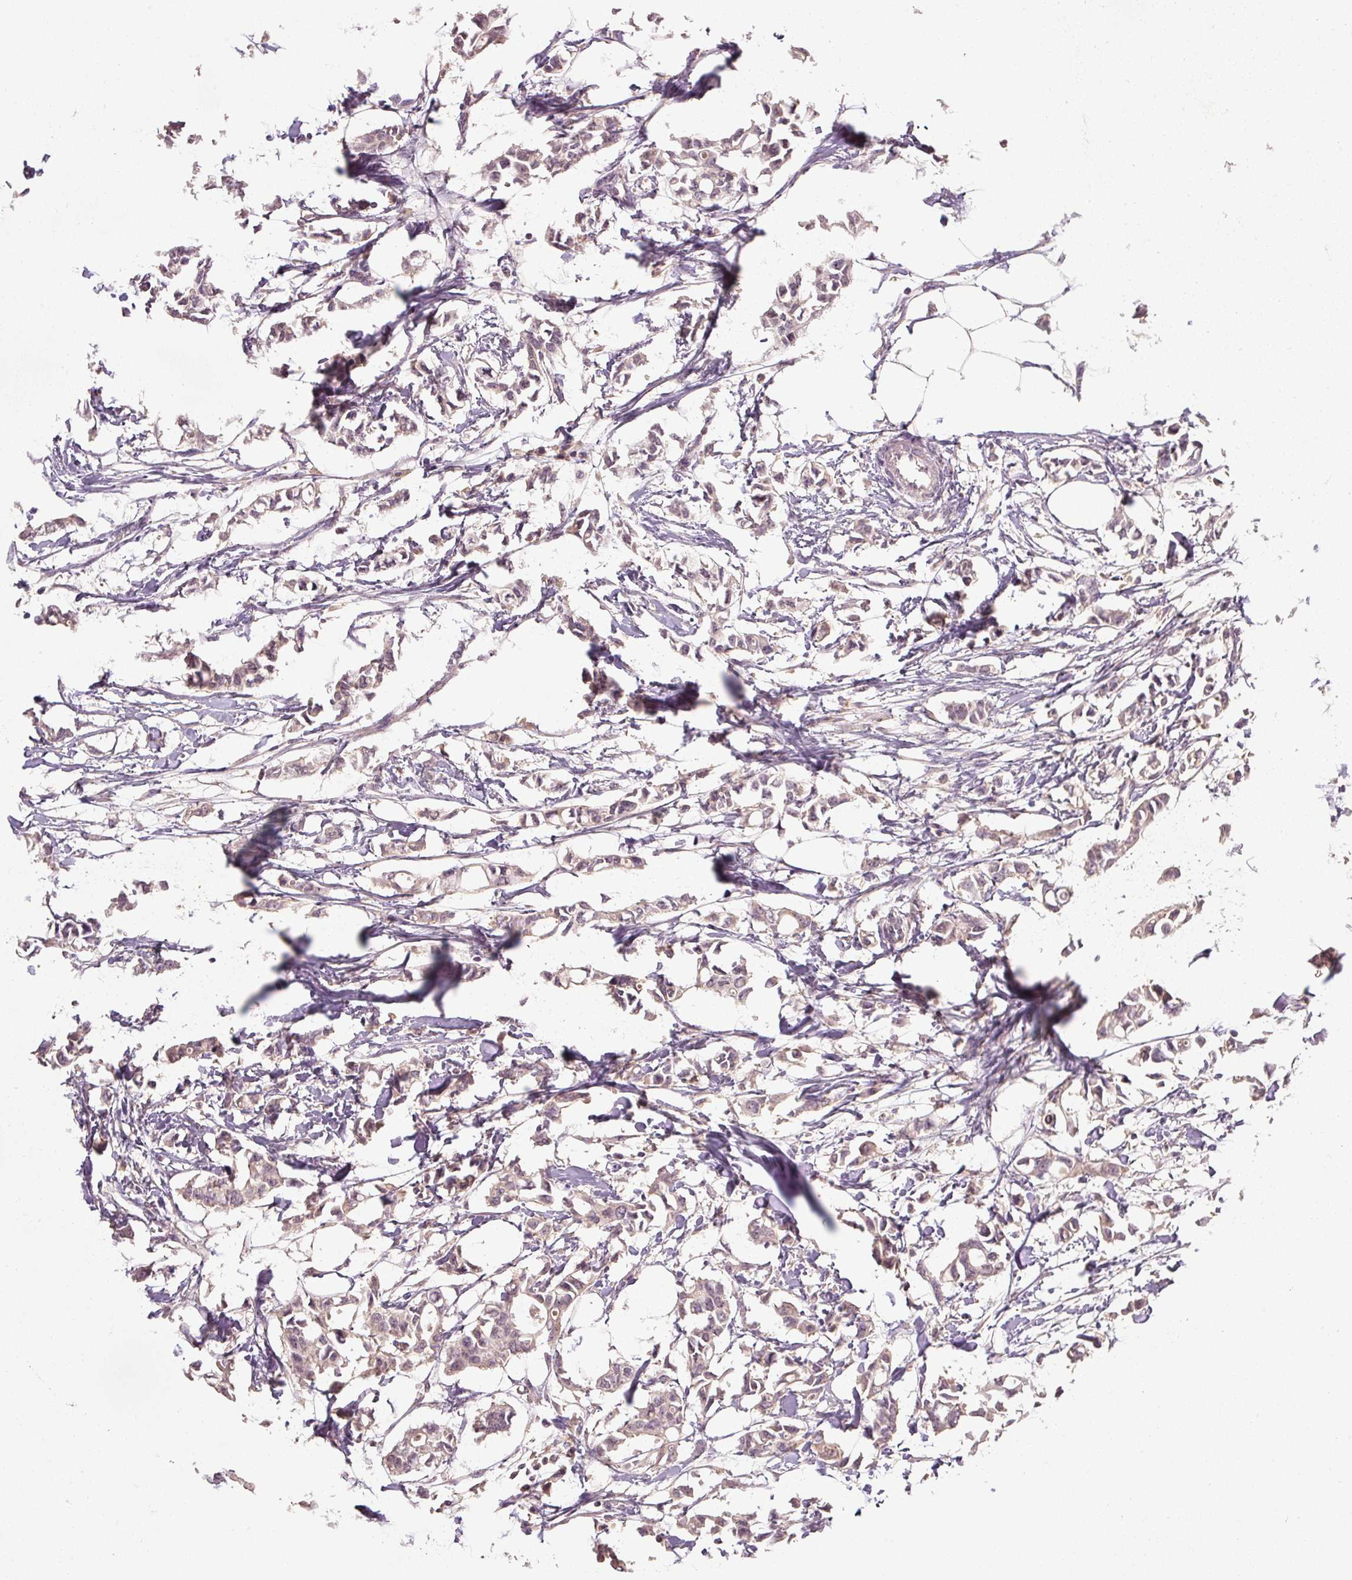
{"staining": {"intensity": "weak", "quantity": ">75%", "location": "cytoplasmic/membranous"}, "tissue": "breast cancer", "cell_type": "Tumor cells", "image_type": "cancer", "snomed": [{"axis": "morphology", "description": "Duct carcinoma"}, {"axis": "topography", "description": "Breast"}], "caption": "Tumor cells reveal low levels of weak cytoplasmic/membranous staining in approximately >75% of cells in human breast infiltrating ductal carcinoma.", "gene": "CFAP65", "patient": {"sex": "female", "age": 41}}